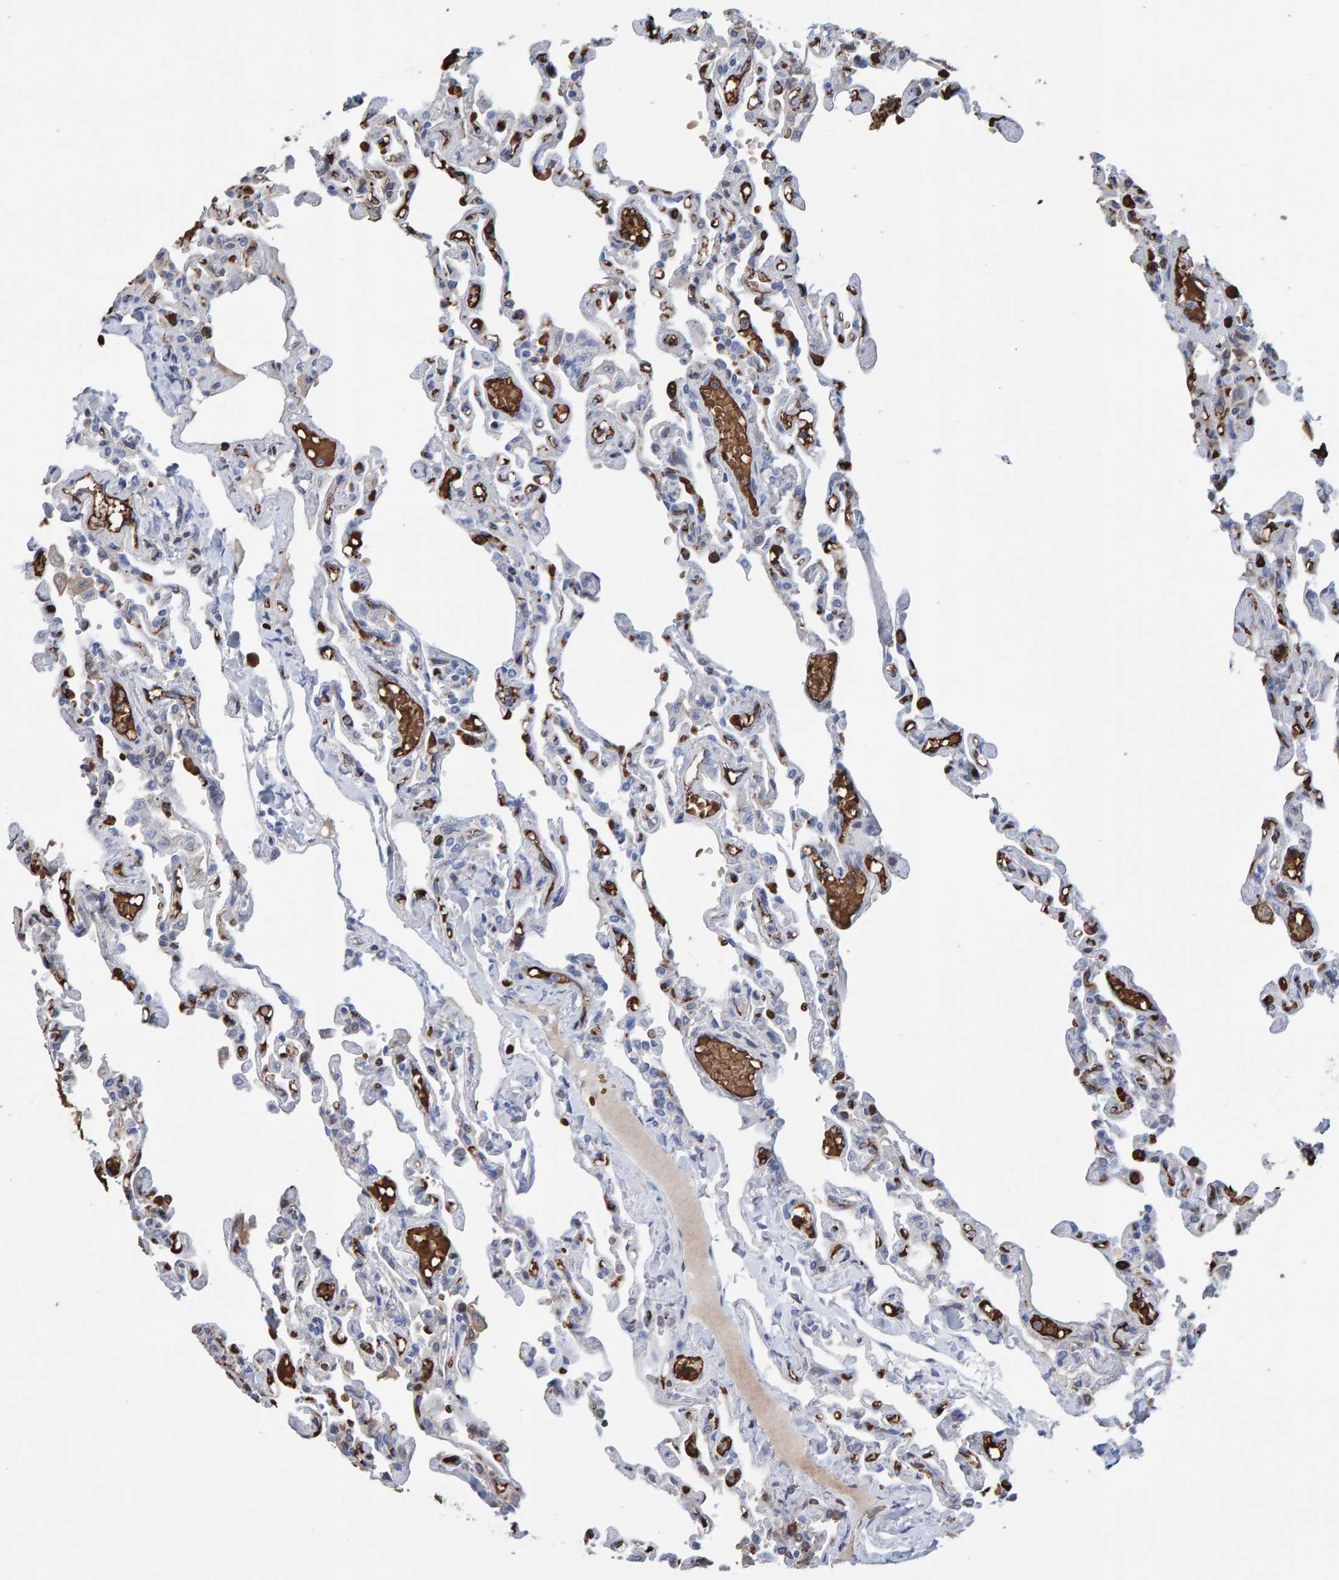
{"staining": {"intensity": "weak", "quantity": "25%-75%", "location": "cytoplasmic/membranous"}, "tissue": "lung", "cell_type": "Alveolar cells", "image_type": "normal", "snomed": [{"axis": "morphology", "description": "Normal tissue, NOS"}, {"axis": "topography", "description": "Lung"}], "caption": "The photomicrograph demonstrates staining of unremarkable lung, revealing weak cytoplasmic/membranous protein positivity (brown color) within alveolar cells. (DAB IHC, brown staining for protein, blue staining for nuclei).", "gene": "VPS9D1", "patient": {"sex": "male", "age": 21}}